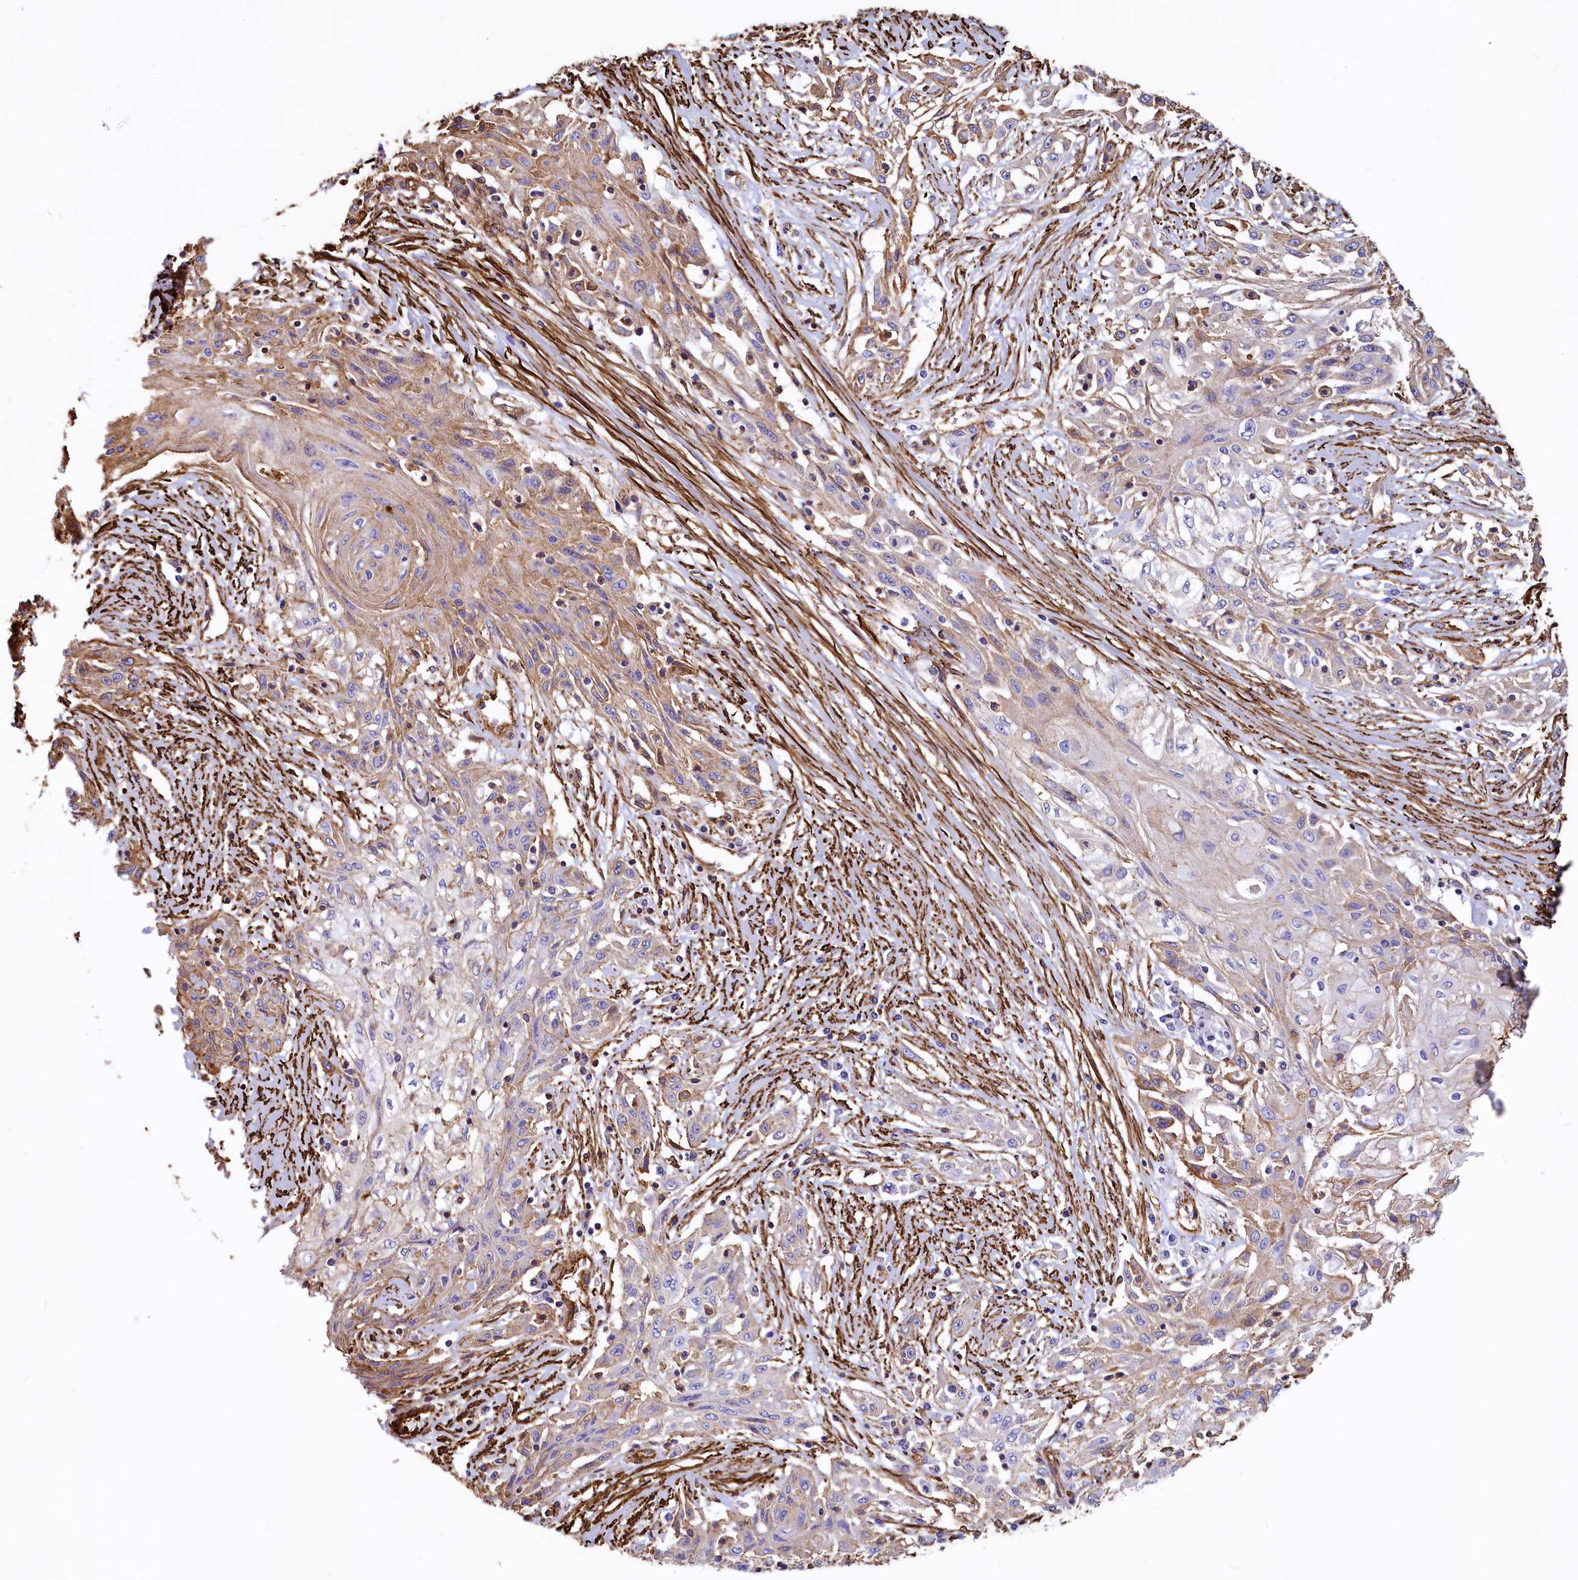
{"staining": {"intensity": "moderate", "quantity": "25%-75%", "location": "cytoplasmic/membranous"}, "tissue": "skin cancer", "cell_type": "Tumor cells", "image_type": "cancer", "snomed": [{"axis": "morphology", "description": "Squamous cell carcinoma, NOS"}, {"axis": "morphology", "description": "Squamous cell carcinoma, metastatic, NOS"}, {"axis": "topography", "description": "Skin"}, {"axis": "topography", "description": "Lymph node"}], "caption": "The micrograph shows a brown stain indicating the presence of a protein in the cytoplasmic/membranous of tumor cells in skin cancer (squamous cell carcinoma).", "gene": "THBS1", "patient": {"sex": "male", "age": 75}}